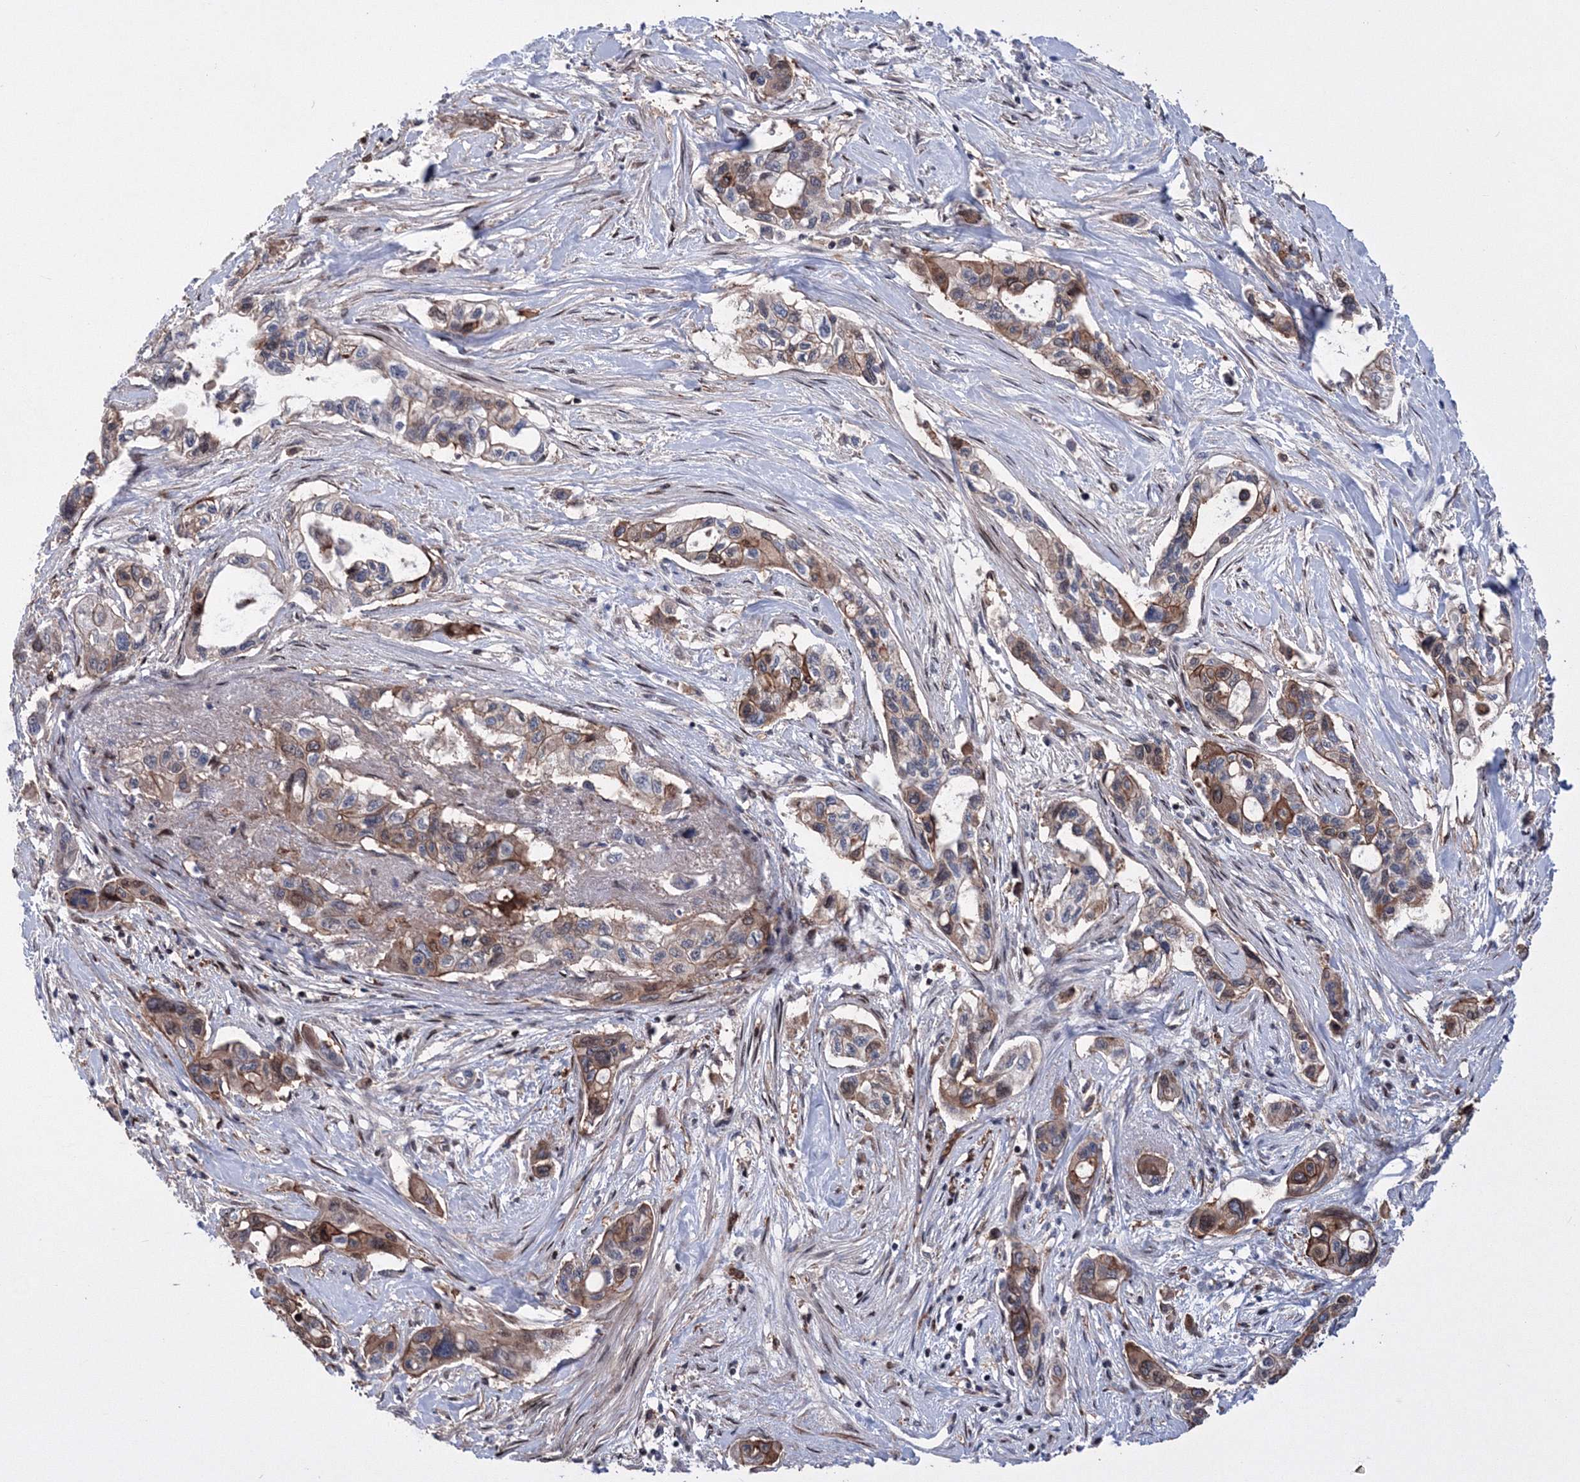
{"staining": {"intensity": "moderate", "quantity": "25%-75%", "location": "cytoplasmic/membranous"}, "tissue": "pancreatic cancer", "cell_type": "Tumor cells", "image_type": "cancer", "snomed": [{"axis": "morphology", "description": "Adenocarcinoma, NOS"}, {"axis": "topography", "description": "Pancreas"}], "caption": "The image reveals a brown stain indicating the presence of a protein in the cytoplasmic/membranous of tumor cells in pancreatic cancer.", "gene": "RNPEPL1", "patient": {"sex": "male", "age": 75}}